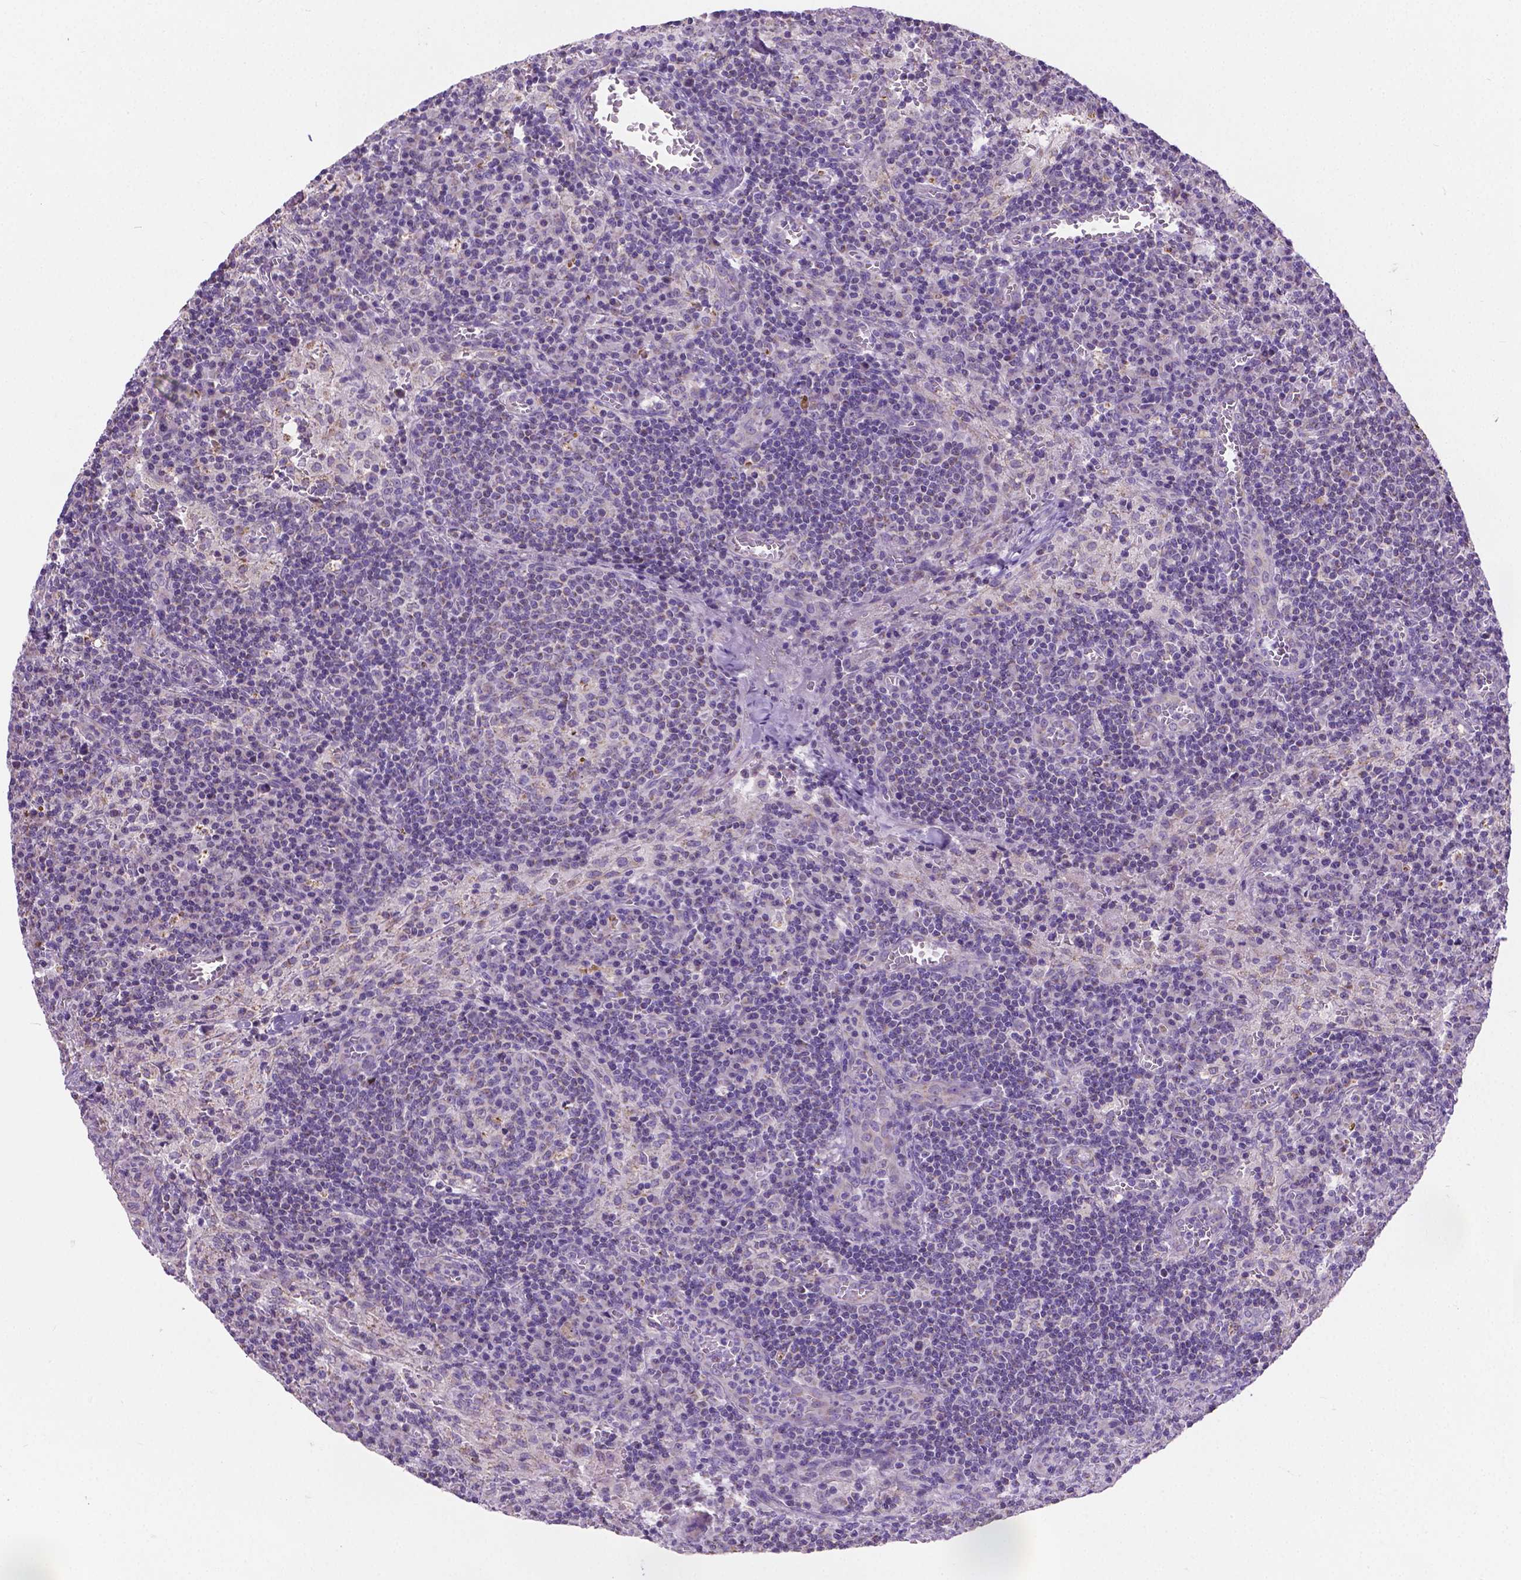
{"staining": {"intensity": "negative", "quantity": "none", "location": "none"}, "tissue": "lymph node", "cell_type": "Germinal center cells", "image_type": "normal", "snomed": [{"axis": "morphology", "description": "Normal tissue, NOS"}, {"axis": "topography", "description": "Lymph node"}], "caption": "DAB (3,3'-diaminobenzidine) immunohistochemical staining of normal lymph node displays no significant expression in germinal center cells.", "gene": "CSPG5", "patient": {"sex": "male", "age": 62}}